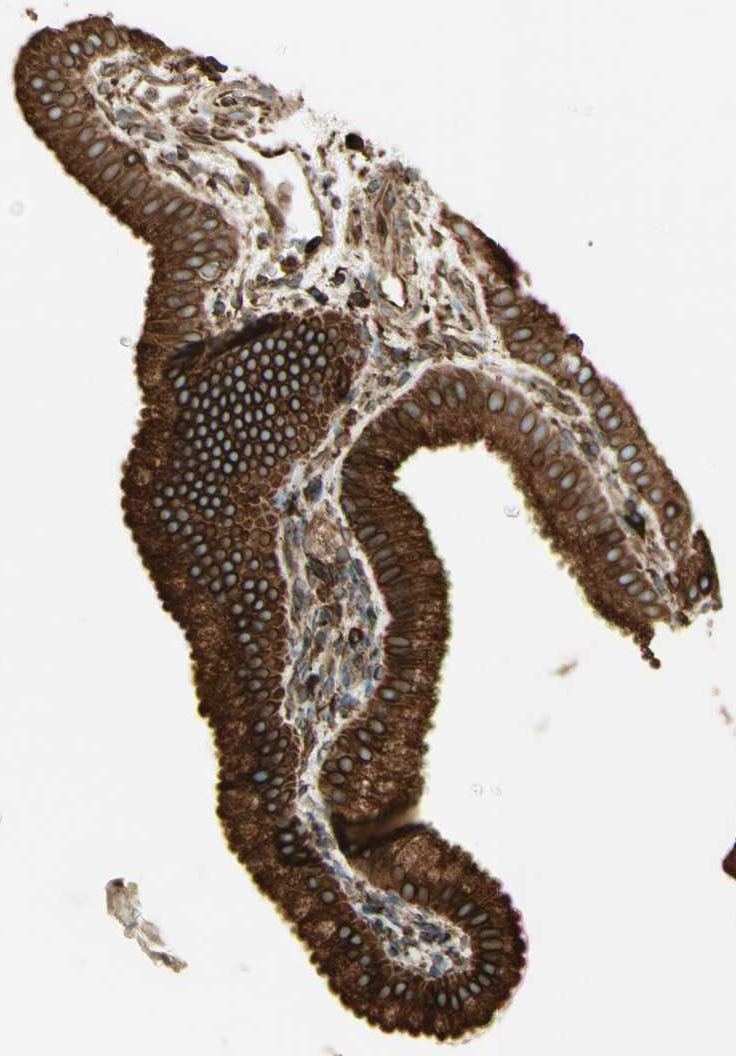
{"staining": {"intensity": "strong", "quantity": ">75%", "location": "cytoplasmic/membranous"}, "tissue": "gallbladder", "cell_type": "Glandular cells", "image_type": "normal", "snomed": [{"axis": "morphology", "description": "Normal tissue, NOS"}, {"axis": "topography", "description": "Gallbladder"}], "caption": "An immunohistochemistry image of benign tissue is shown. Protein staining in brown shows strong cytoplasmic/membranous positivity in gallbladder within glandular cells.", "gene": "CANX", "patient": {"sex": "female", "age": 64}}